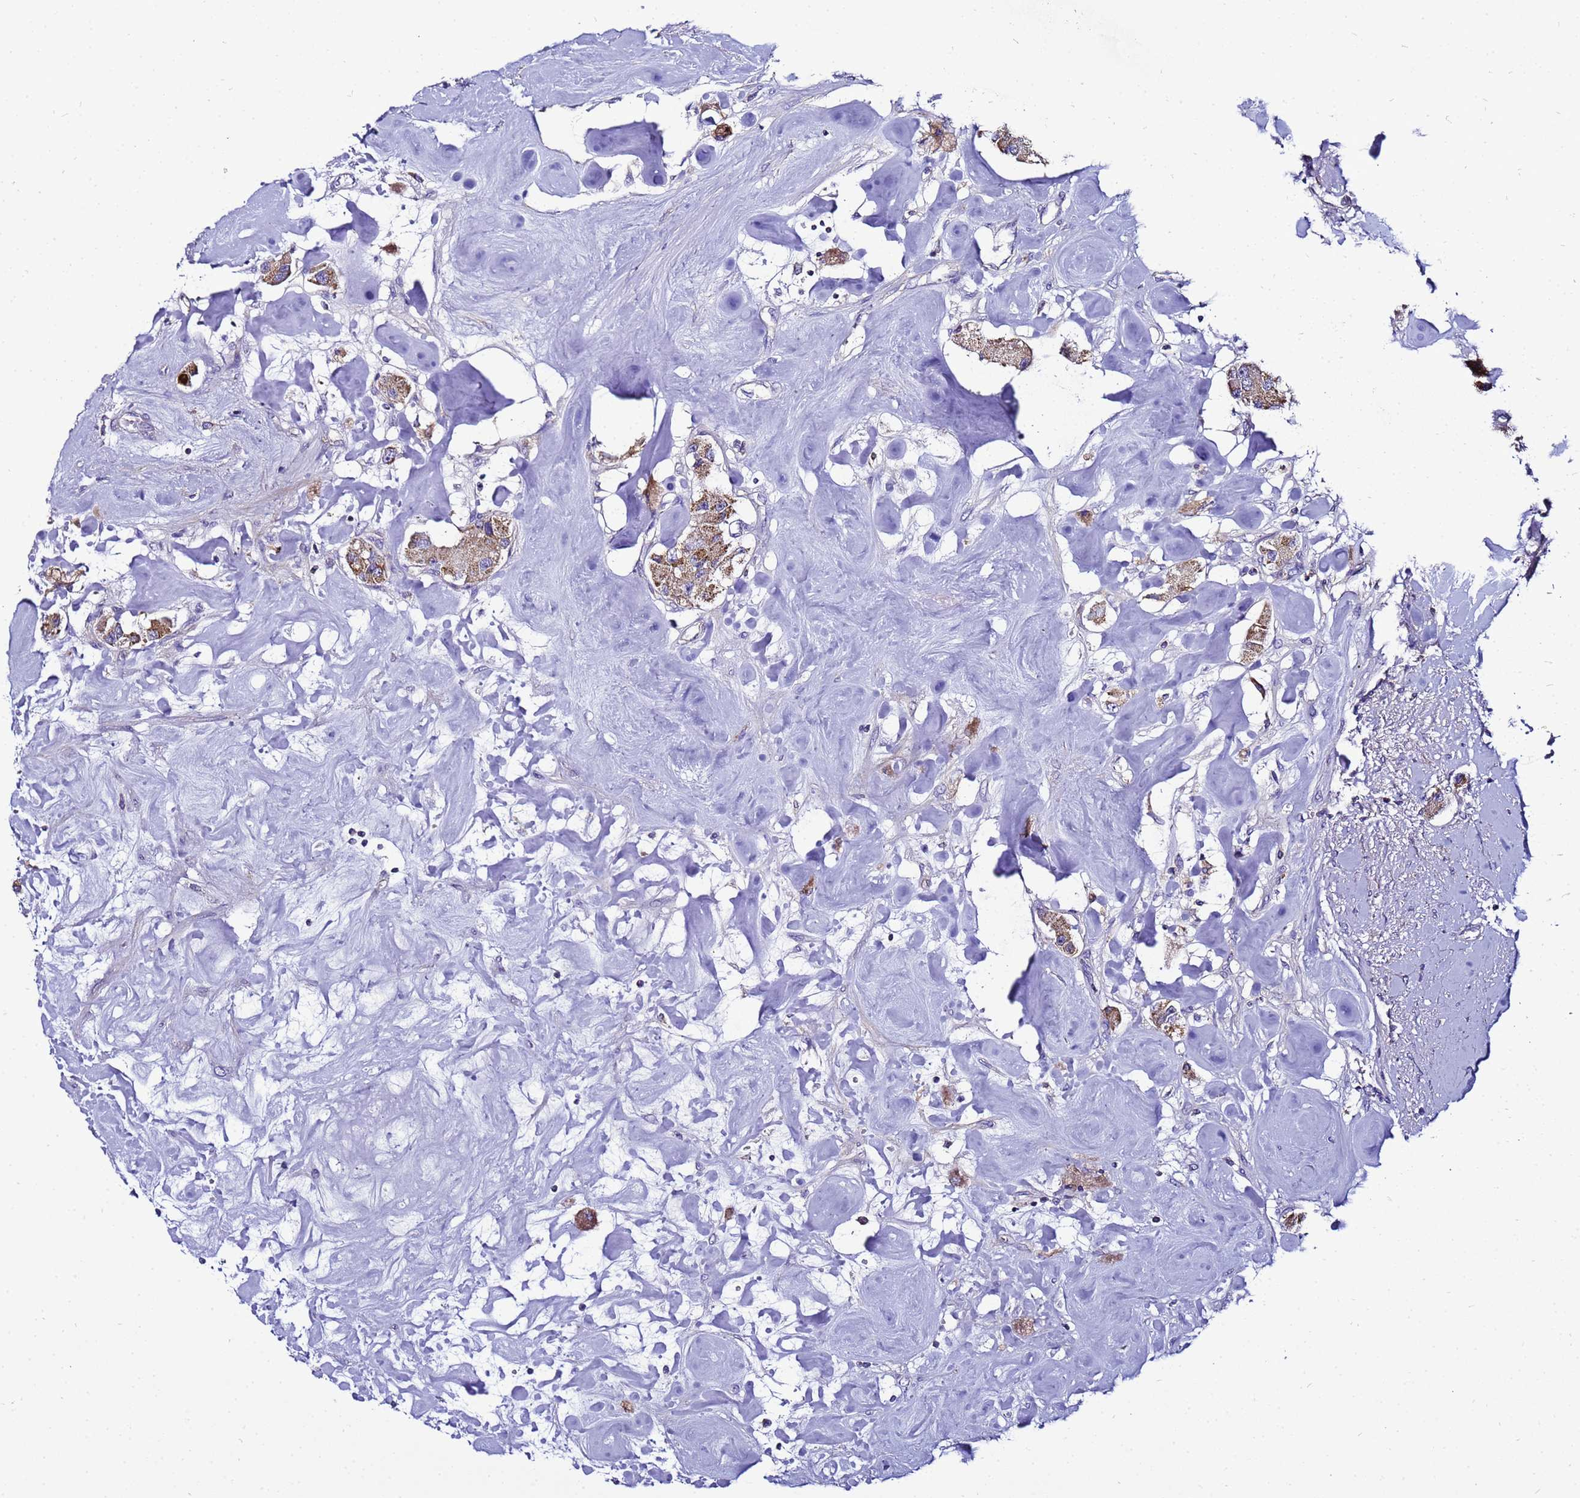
{"staining": {"intensity": "moderate", "quantity": ">75%", "location": "cytoplasmic/membranous"}, "tissue": "carcinoid", "cell_type": "Tumor cells", "image_type": "cancer", "snomed": [{"axis": "morphology", "description": "Carcinoid, malignant, NOS"}, {"axis": "topography", "description": "Pancreas"}], "caption": "Human malignant carcinoid stained with a protein marker reveals moderate staining in tumor cells.", "gene": "HIGD2A", "patient": {"sex": "male", "age": 41}}